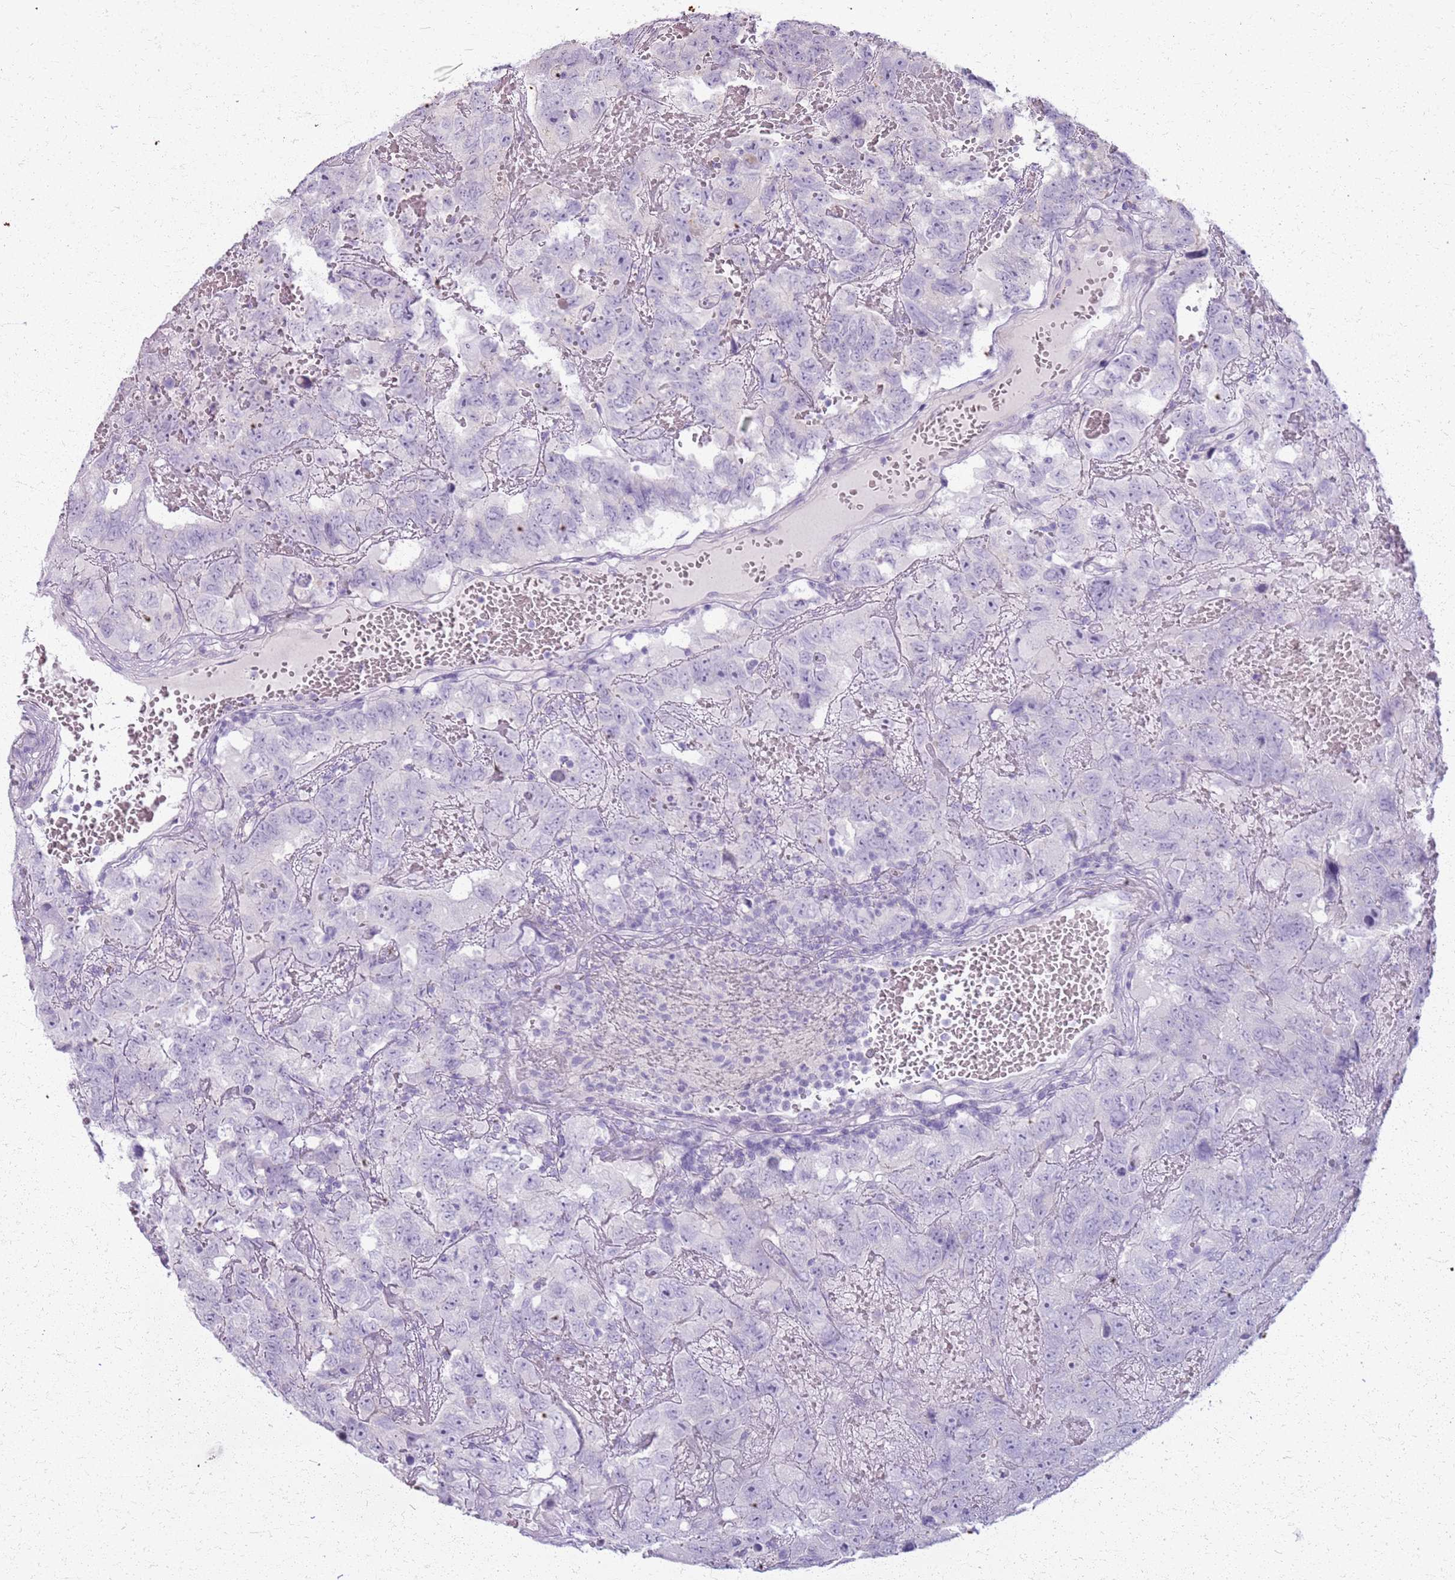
{"staining": {"intensity": "negative", "quantity": "none", "location": "none"}, "tissue": "testis cancer", "cell_type": "Tumor cells", "image_type": "cancer", "snomed": [{"axis": "morphology", "description": "Carcinoma, Embryonal, NOS"}, {"axis": "topography", "description": "Testis"}], "caption": "The IHC image has no significant staining in tumor cells of embryonal carcinoma (testis) tissue. Brightfield microscopy of immunohistochemistry stained with DAB (3,3'-diaminobenzidine) (brown) and hematoxylin (blue), captured at high magnification.", "gene": "CSRP3", "patient": {"sex": "male", "age": 45}}